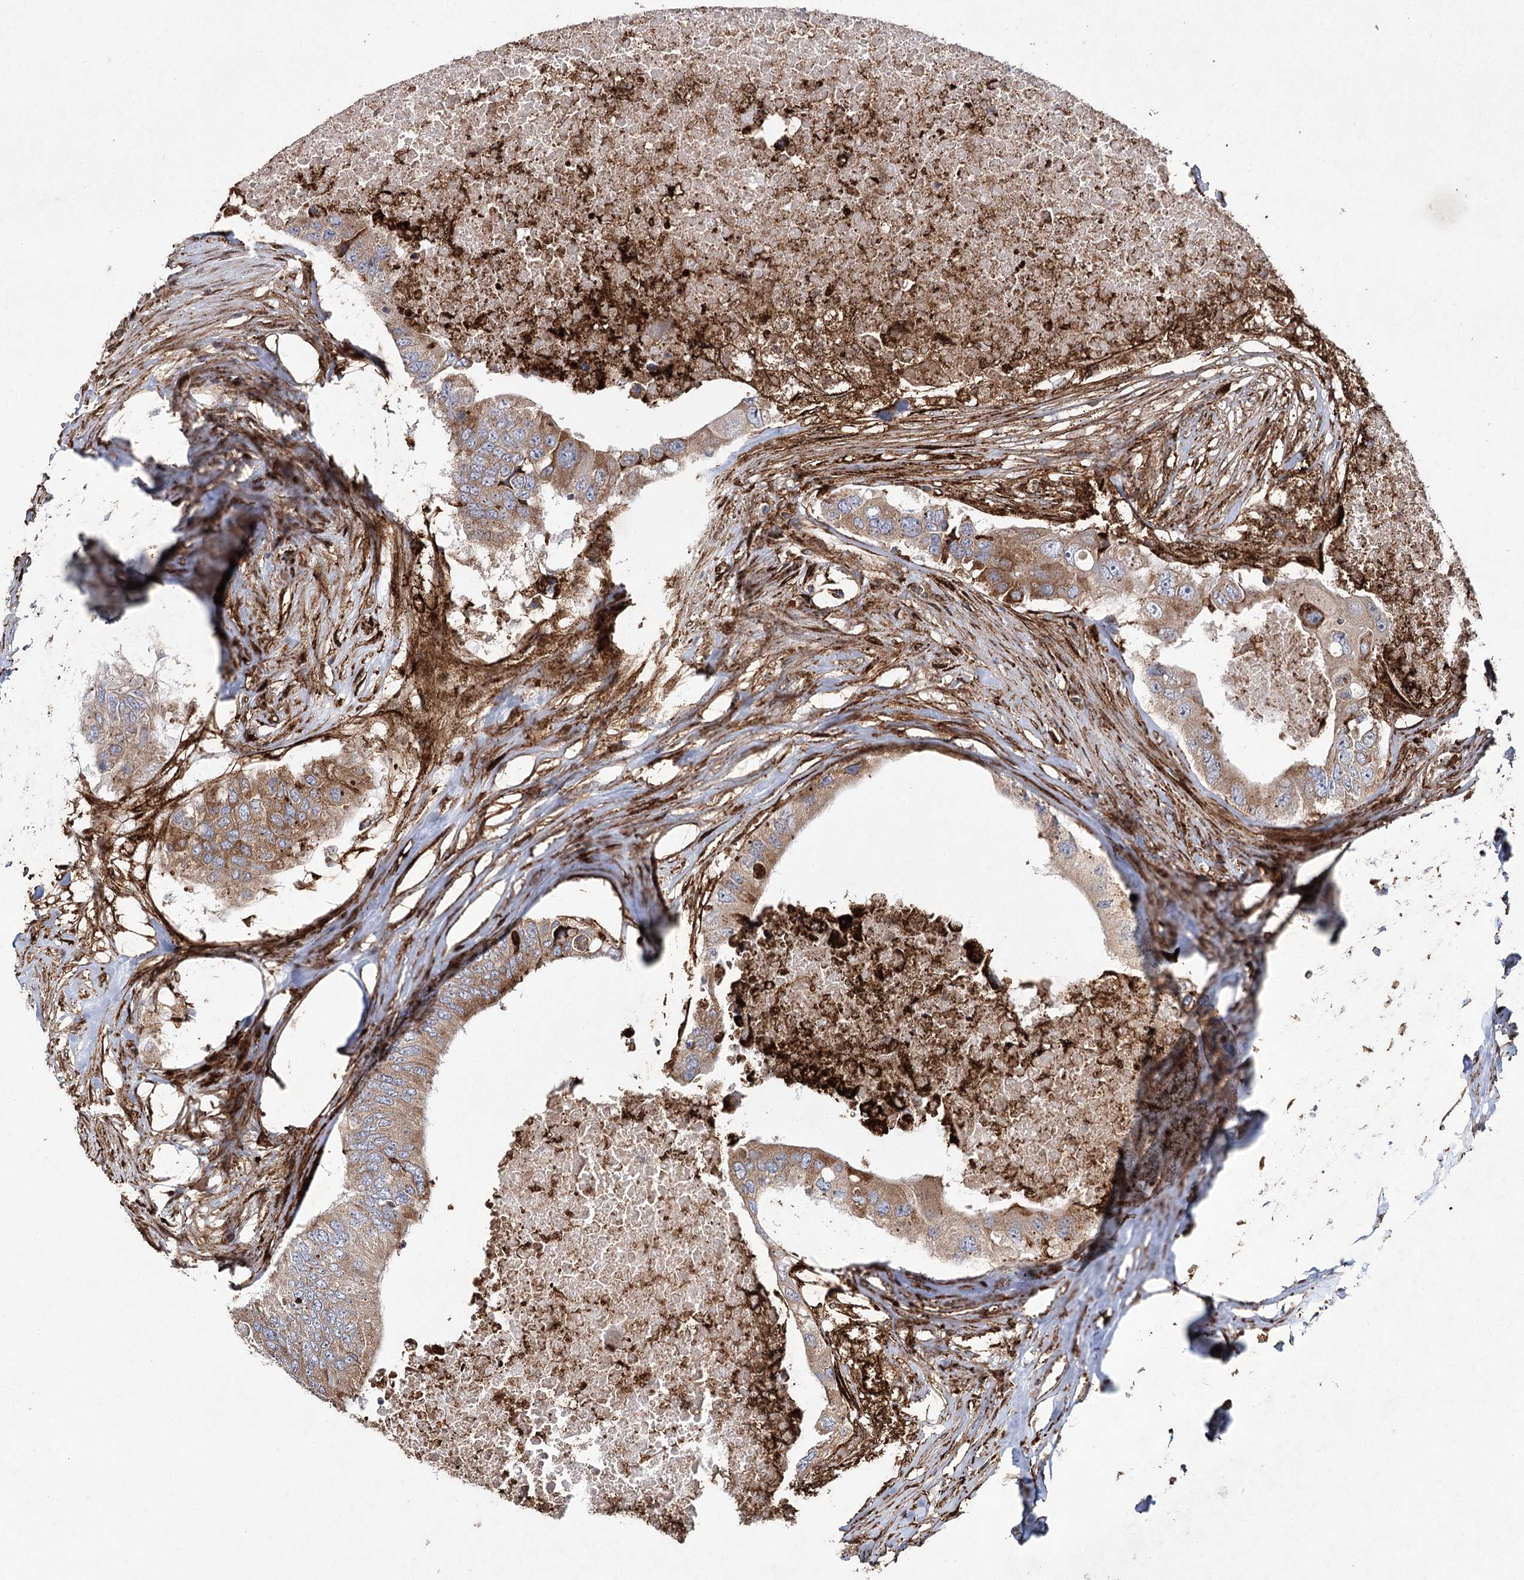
{"staining": {"intensity": "moderate", "quantity": ">75%", "location": "cytoplasmic/membranous"}, "tissue": "colorectal cancer", "cell_type": "Tumor cells", "image_type": "cancer", "snomed": [{"axis": "morphology", "description": "Adenocarcinoma, NOS"}, {"axis": "topography", "description": "Colon"}], "caption": "A brown stain shows moderate cytoplasmic/membranous staining of a protein in colorectal cancer tumor cells.", "gene": "DCUN1D4", "patient": {"sex": "male", "age": 71}}